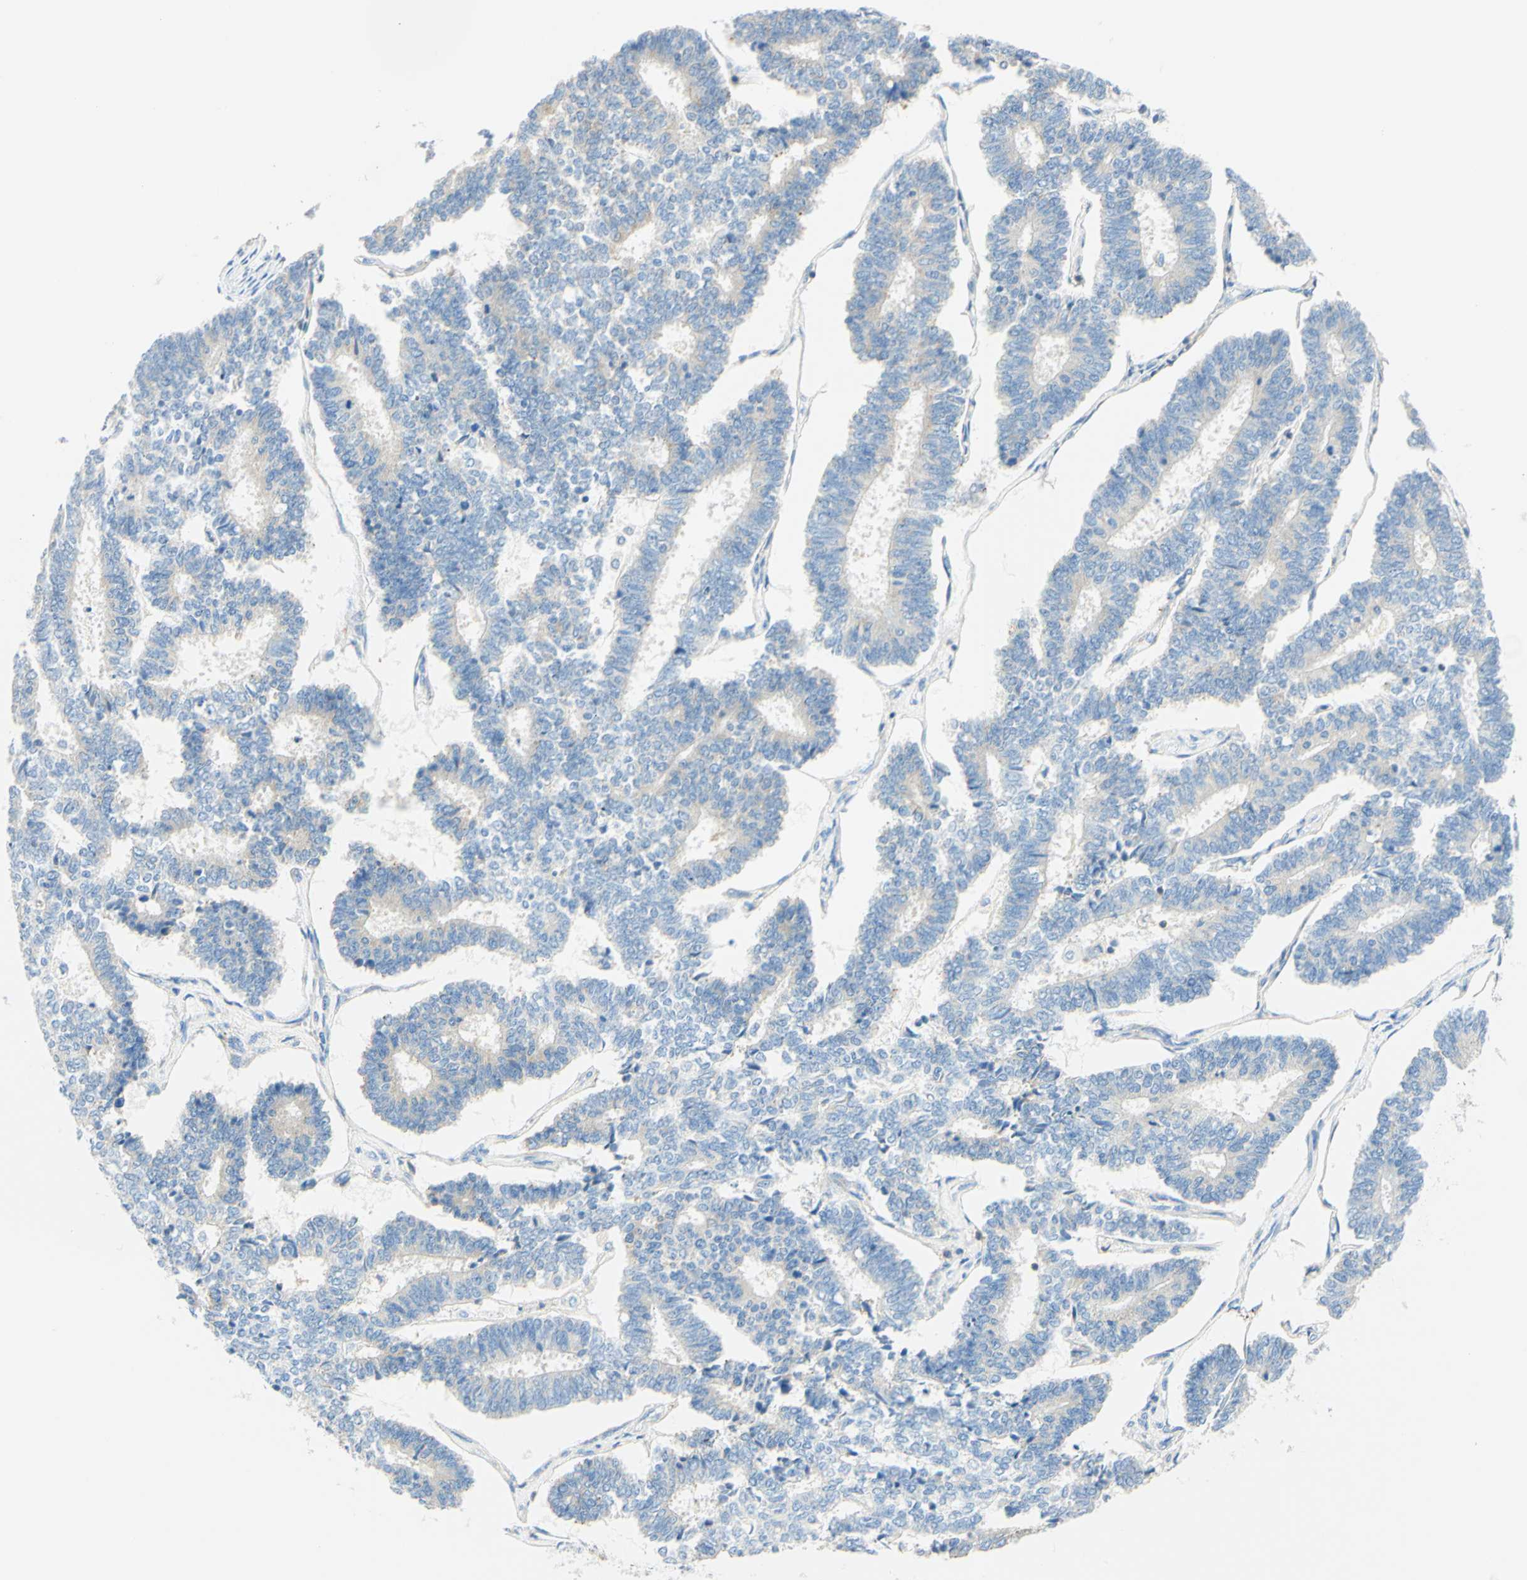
{"staining": {"intensity": "weak", "quantity": "<25%", "location": "cytoplasmic/membranous"}, "tissue": "endometrial cancer", "cell_type": "Tumor cells", "image_type": "cancer", "snomed": [{"axis": "morphology", "description": "Adenocarcinoma, NOS"}, {"axis": "topography", "description": "Endometrium"}], "caption": "Tumor cells are negative for brown protein staining in endometrial adenocarcinoma.", "gene": "LAT", "patient": {"sex": "female", "age": 70}}